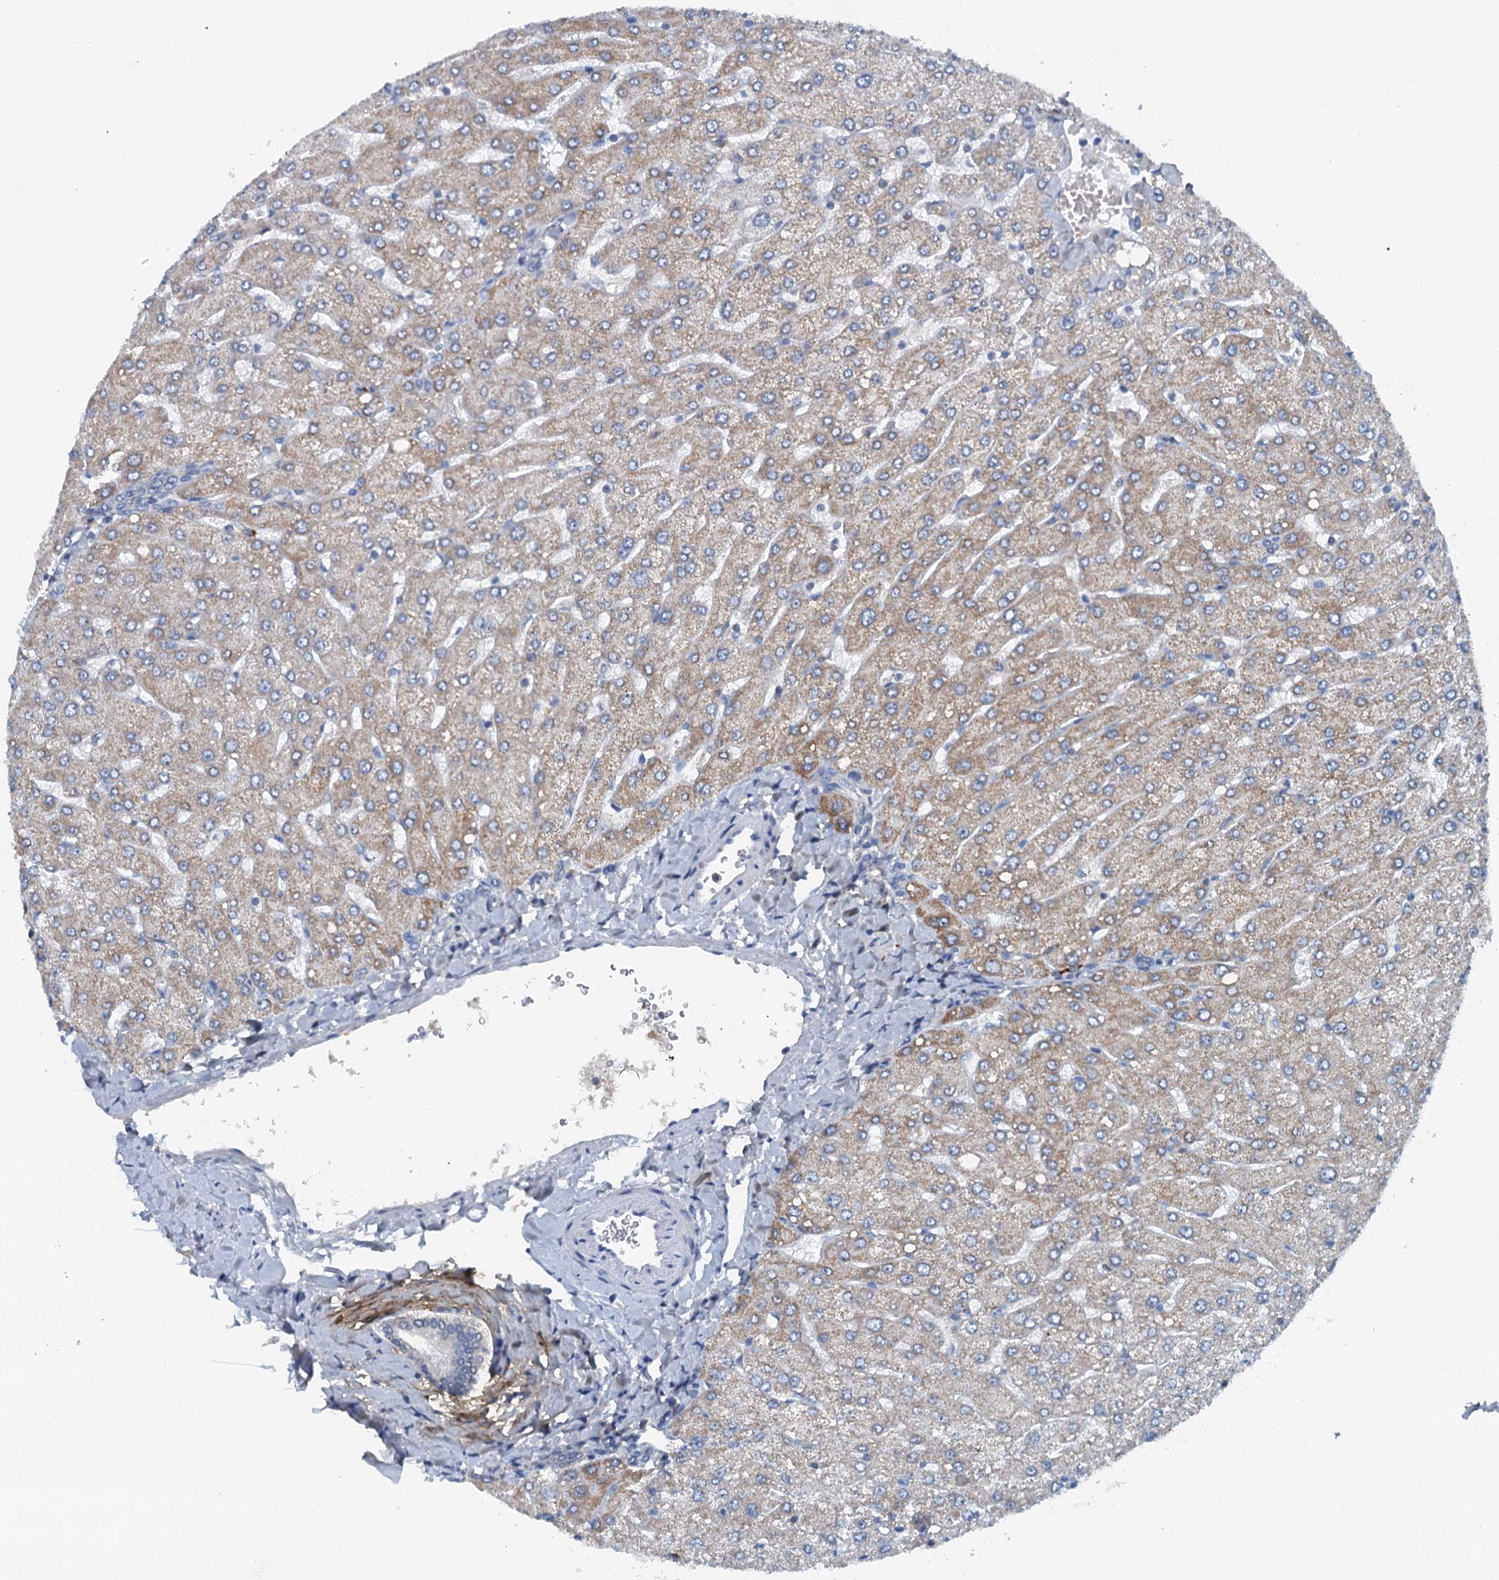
{"staining": {"intensity": "negative", "quantity": "none", "location": "none"}, "tissue": "liver", "cell_type": "Cholangiocytes", "image_type": "normal", "snomed": [{"axis": "morphology", "description": "Normal tissue, NOS"}, {"axis": "topography", "description": "Liver"}], "caption": "A high-resolution photomicrograph shows immunohistochemistry (IHC) staining of normal liver, which displays no significant expression in cholangiocytes.", "gene": "THAP10", "patient": {"sex": "male", "age": 55}}